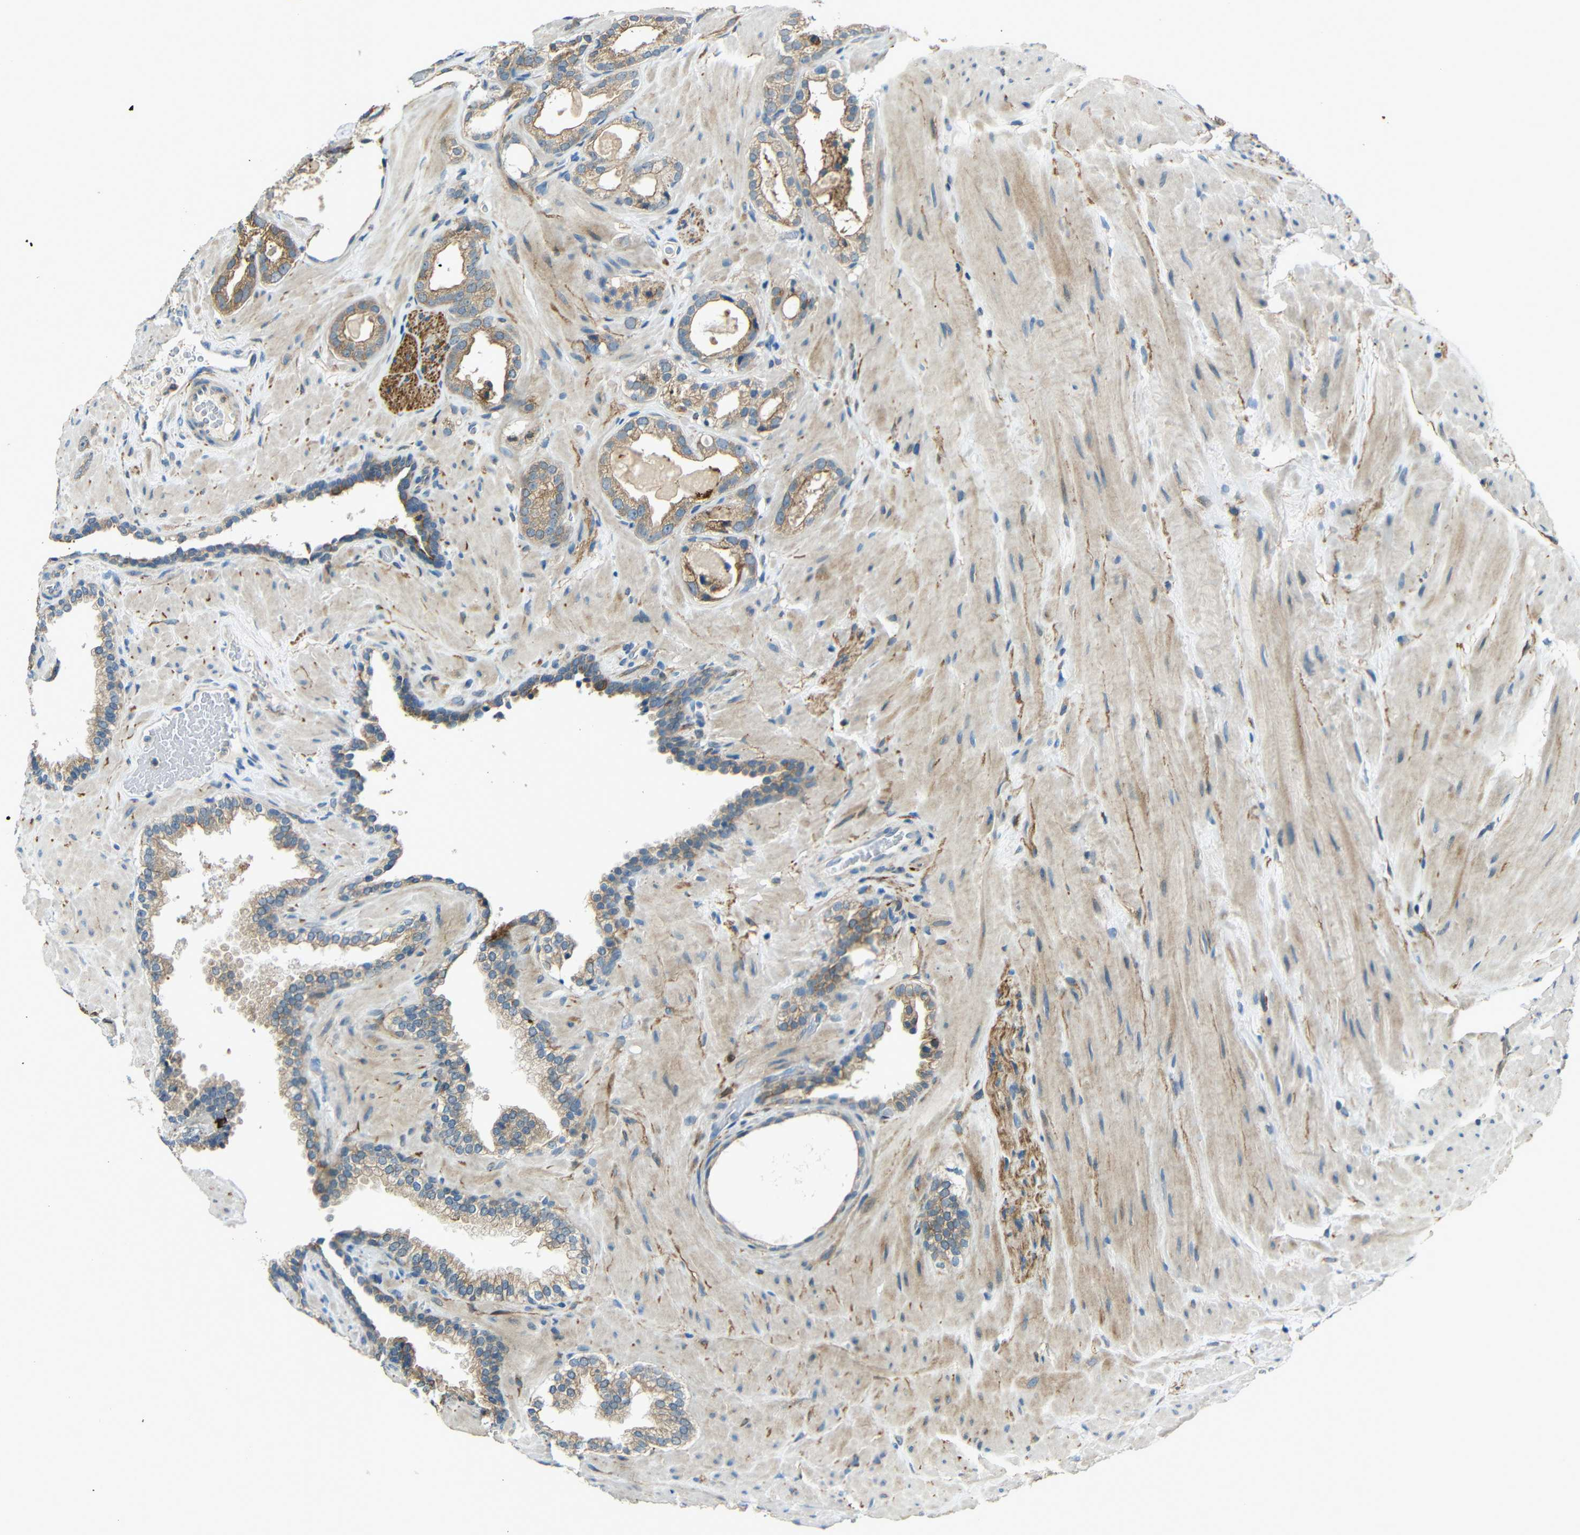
{"staining": {"intensity": "weak", "quantity": ">75%", "location": "cytoplasmic/membranous"}, "tissue": "prostate cancer", "cell_type": "Tumor cells", "image_type": "cancer", "snomed": [{"axis": "morphology", "description": "Adenocarcinoma, High grade"}, {"axis": "topography", "description": "Prostate"}], "caption": "Weak cytoplasmic/membranous protein staining is seen in approximately >75% of tumor cells in prostate adenocarcinoma (high-grade). Nuclei are stained in blue.", "gene": "DCLK1", "patient": {"sex": "male", "age": 64}}